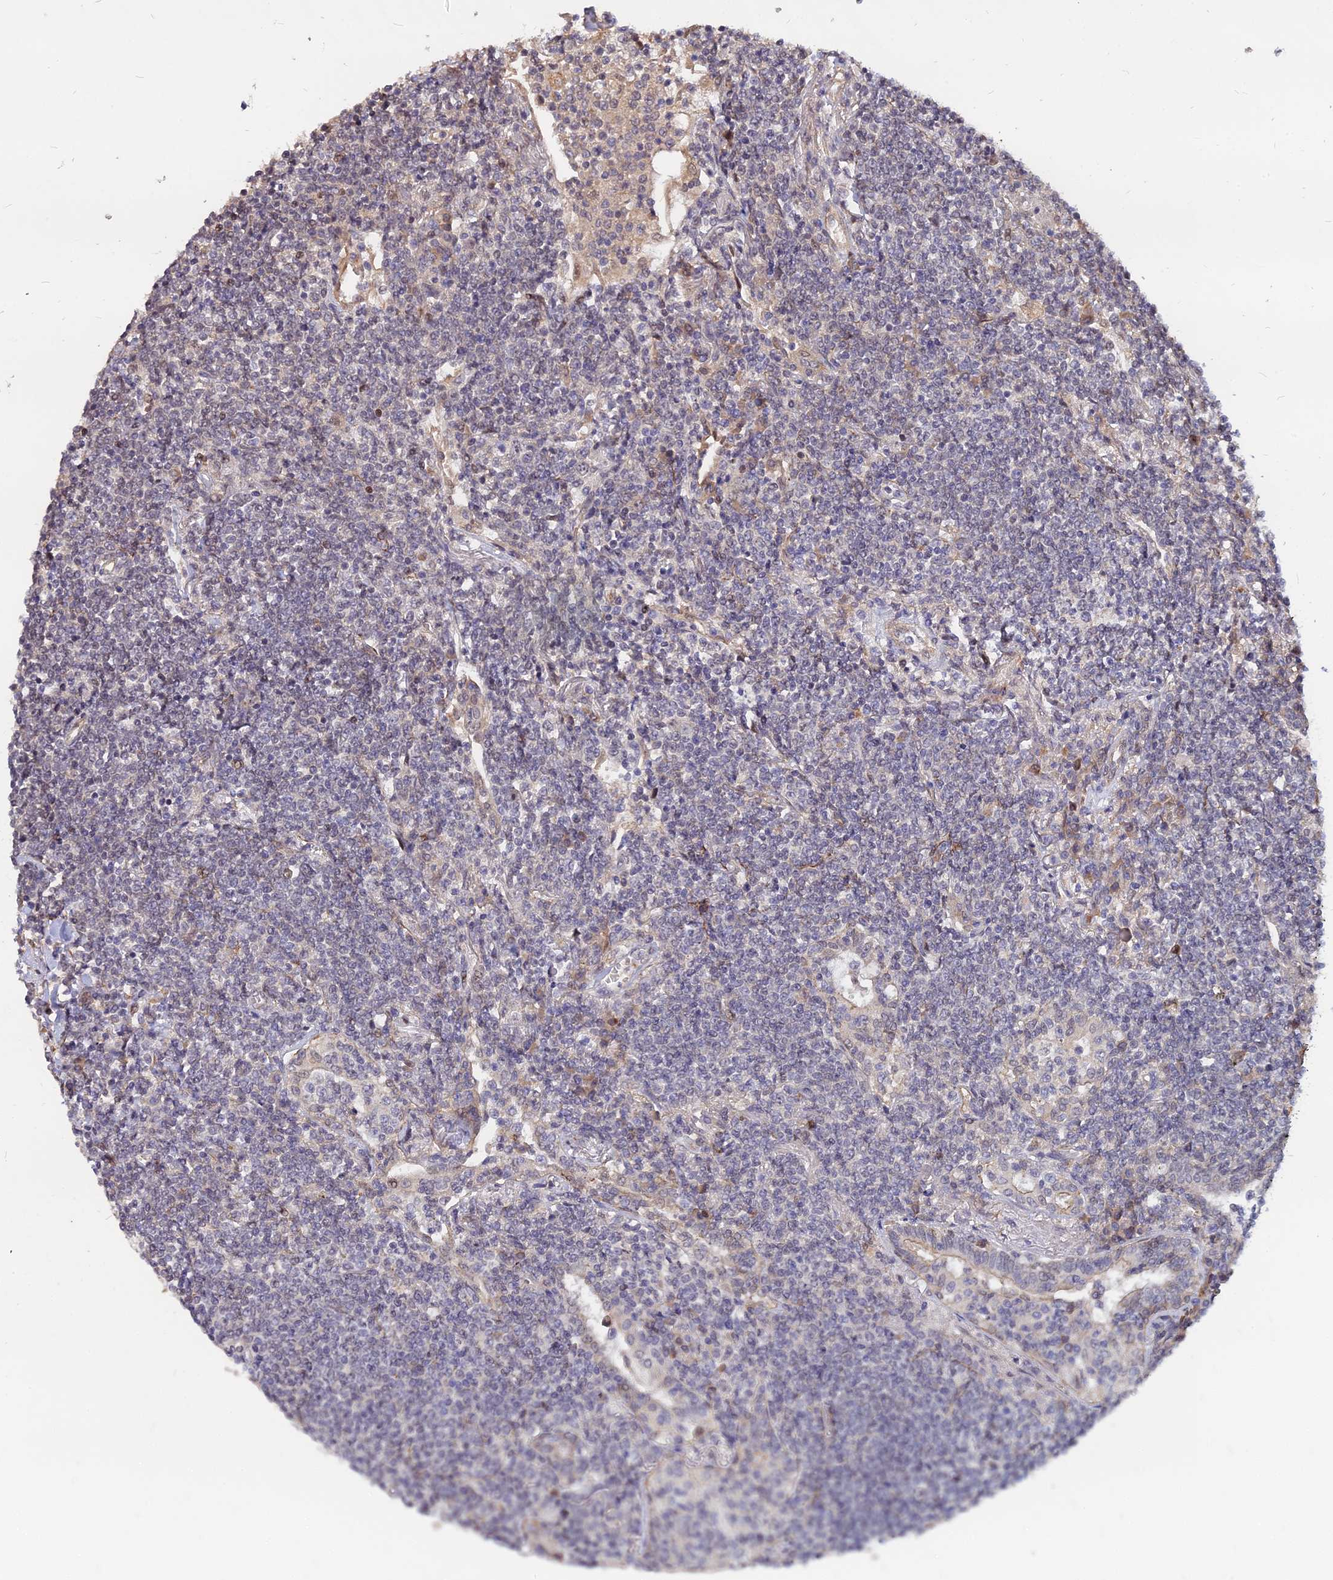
{"staining": {"intensity": "negative", "quantity": "none", "location": "none"}, "tissue": "lymphoma", "cell_type": "Tumor cells", "image_type": "cancer", "snomed": [{"axis": "morphology", "description": "Malignant lymphoma, non-Hodgkin's type, Low grade"}, {"axis": "topography", "description": "Lung"}], "caption": "Image shows no significant protein positivity in tumor cells of lymphoma.", "gene": "C11orf68", "patient": {"sex": "female", "age": 71}}